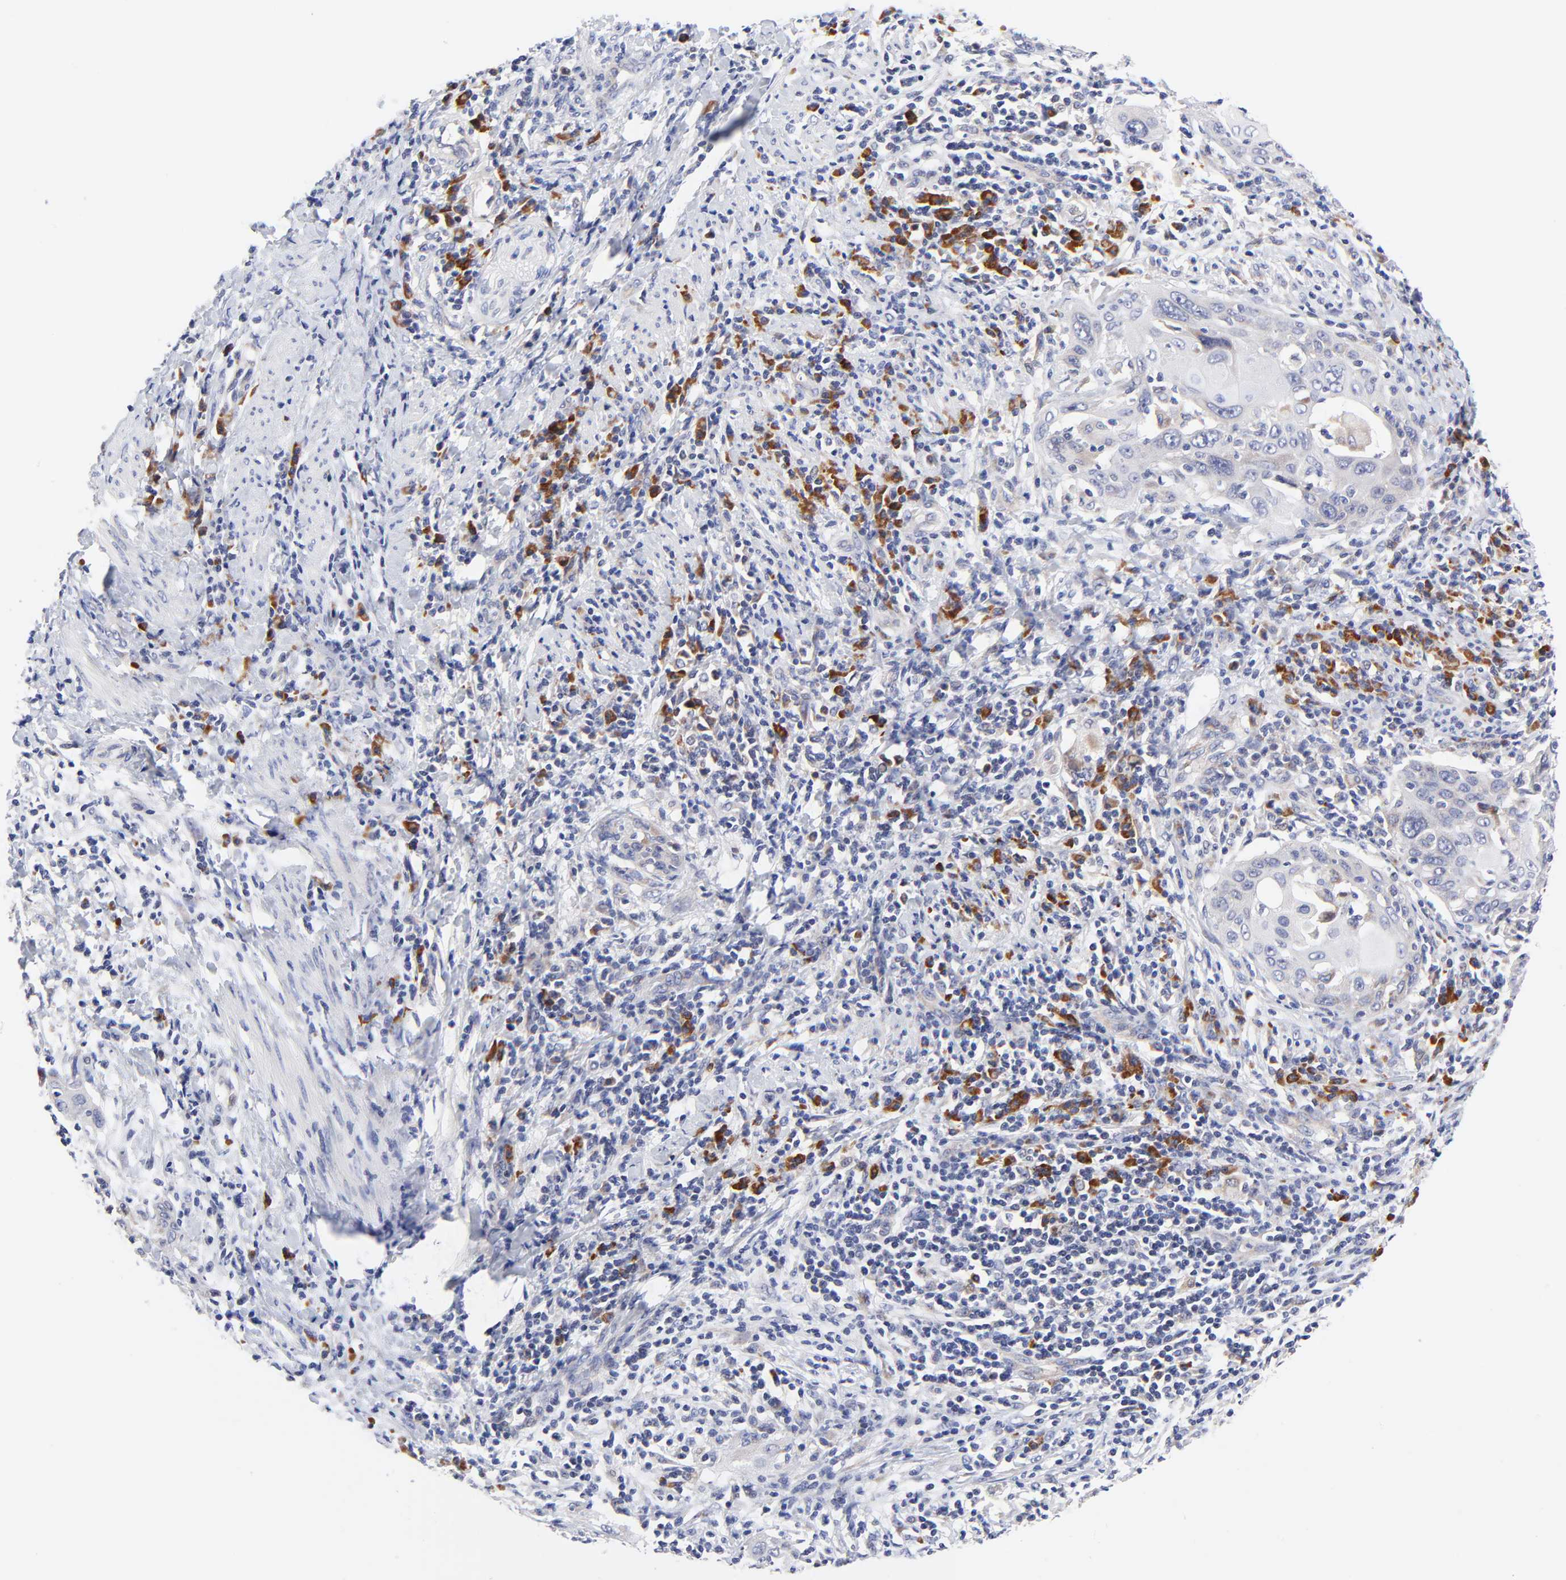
{"staining": {"intensity": "negative", "quantity": "none", "location": "none"}, "tissue": "cervical cancer", "cell_type": "Tumor cells", "image_type": "cancer", "snomed": [{"axis": "morphology", "description": "Squamous cell carcinoma, NOS"}, {"axis": "topography", "description": "Cervix"}], "caption": "An immunohistochemistry (IHC) micrograph of cervical squamous cell carcinoma is shown. There is no staining in tumor cells of cervical squamous cell carcinoma.", "gene": "AFF2", "patient": {"sex": "female", "age": 54}}